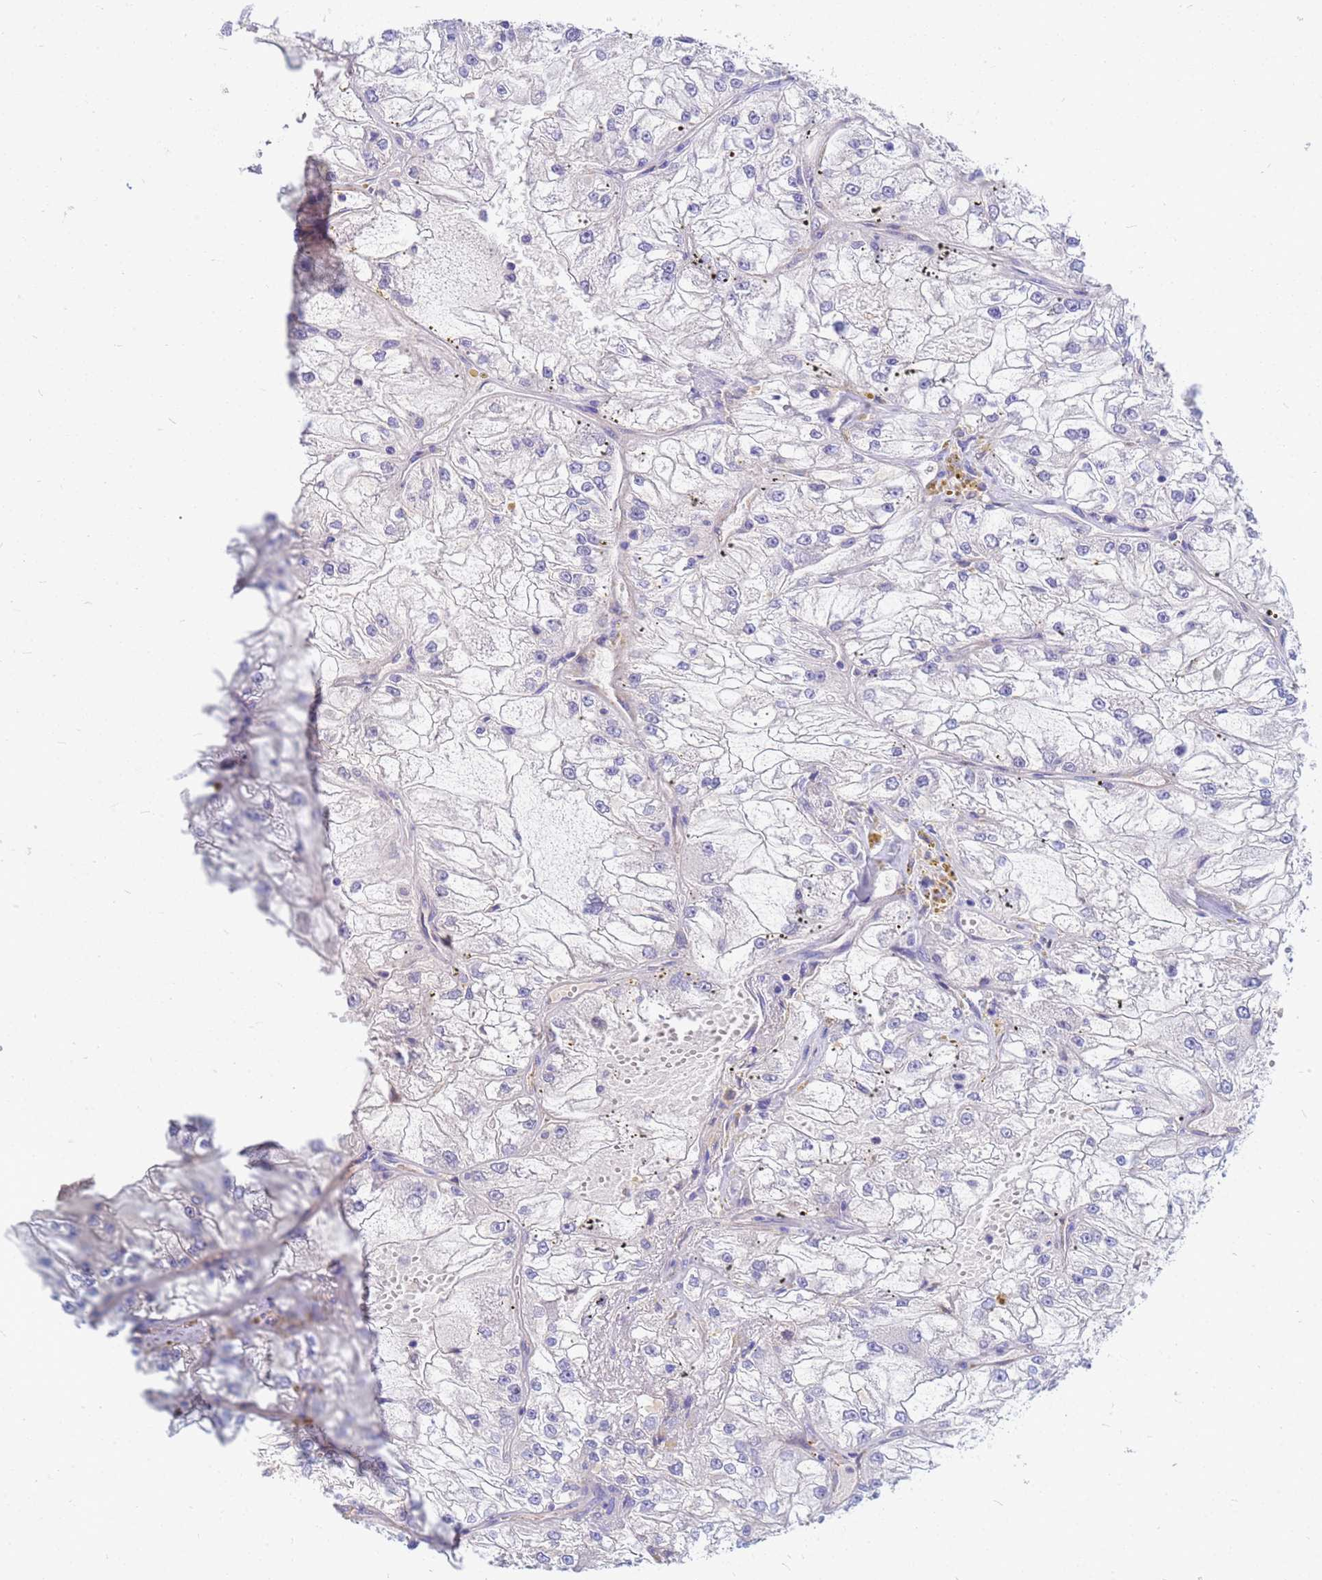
{"staining": {"intensity": "negative", "quantity": "none", "location": "none"}, "tissue": "renal cancer", "cell_type": "Tumor cells", "image_type": "cancer", "snomed": [{"axis": "morphology", "description": "Adenocarcinoma, NOS"}, {"axis": "topography", "description": "Kidney"}], "caption": "IHC of renal cancer reveals no expression in tumor cells.", "gene": "DPRX", "patient": {"sex": "female", "age": 72}}